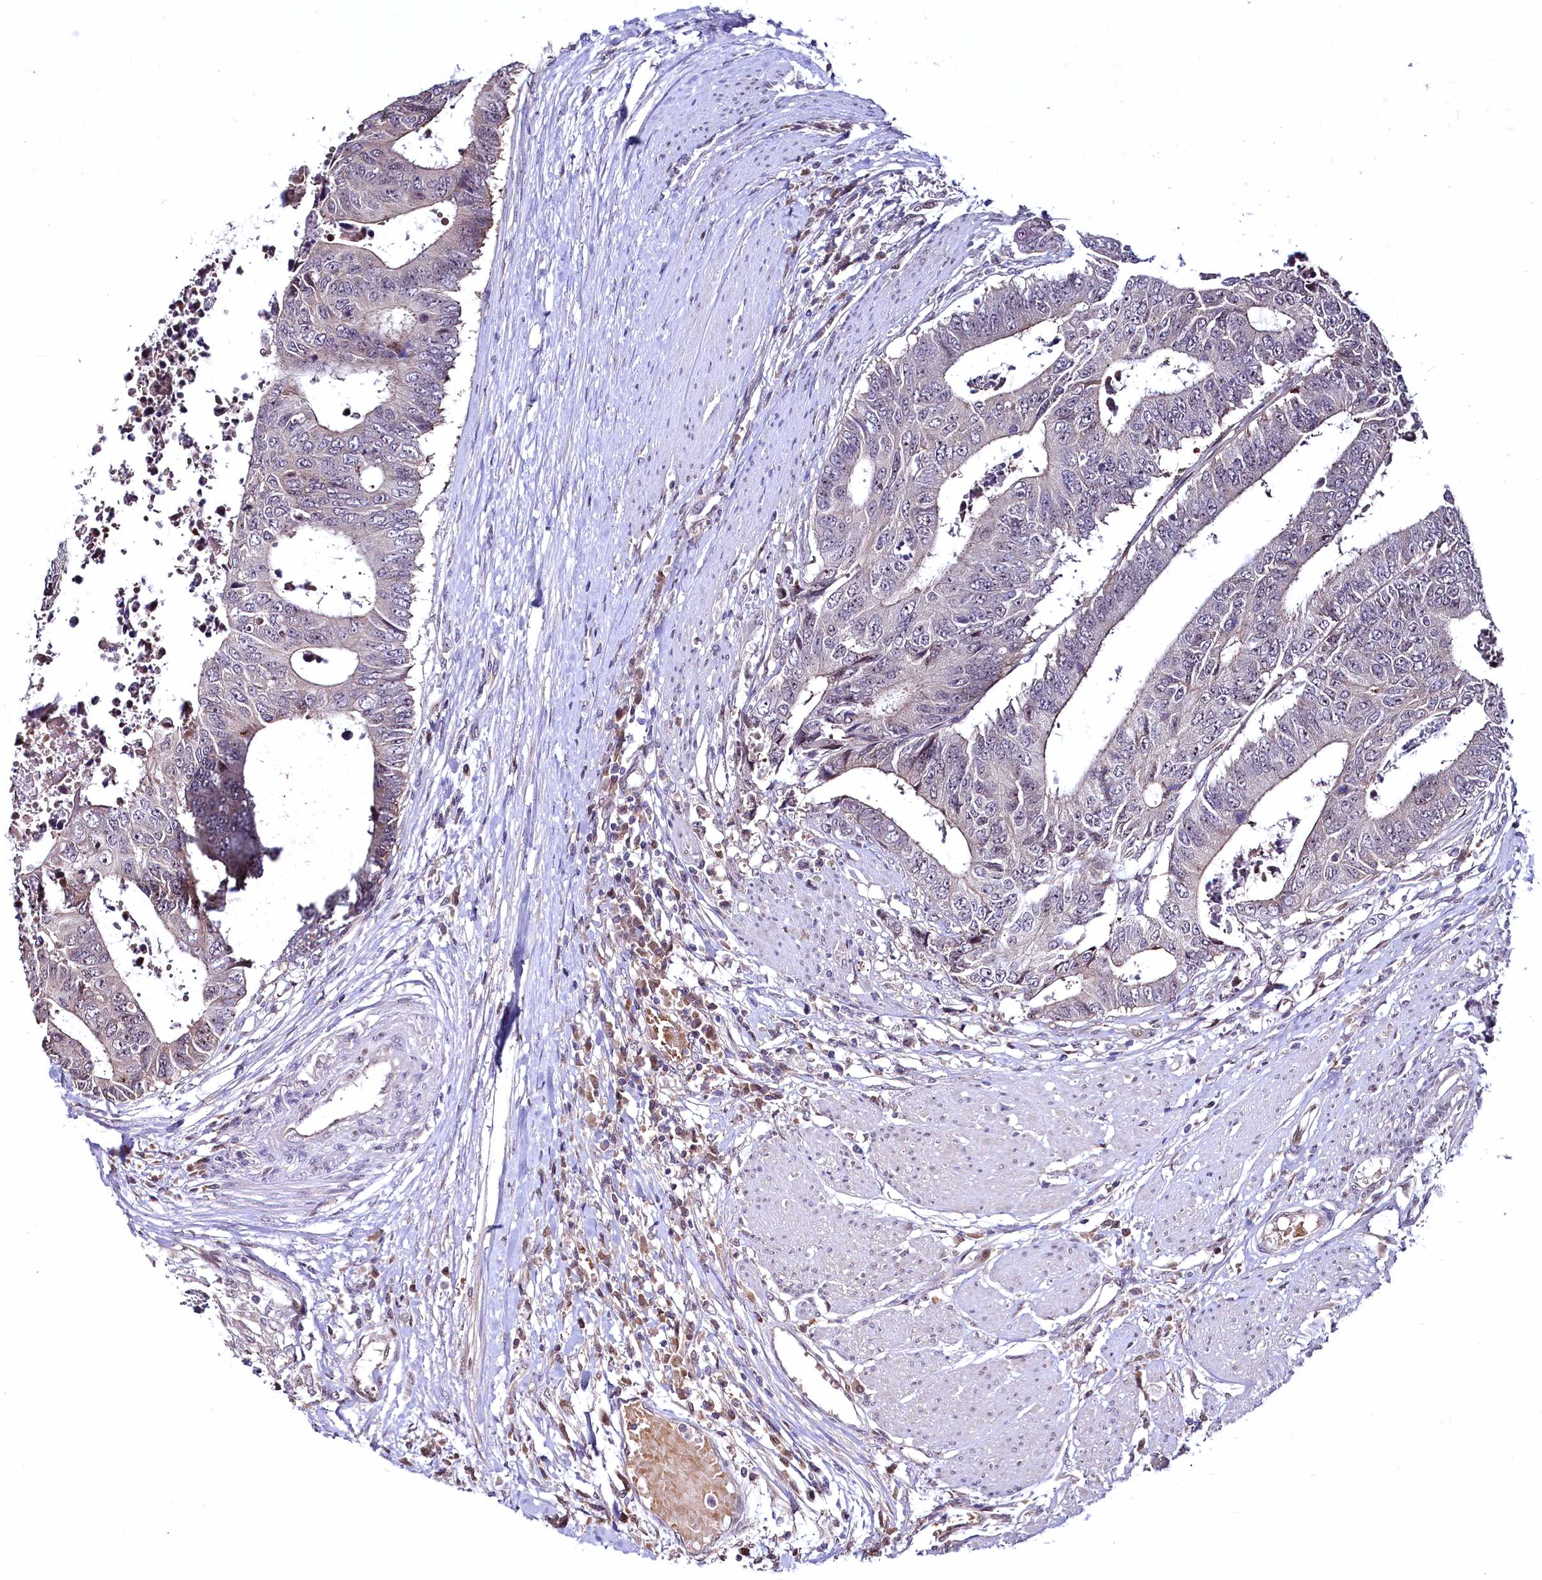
{"staining": {"intensity": "negative", "quantity": "none", "location": "none"}, "tissue": "colorectal cancer", "cell_type": "Tumor cells", "image_type": "cancer", "snomed": [{"axis": "morphology", "description": "Adenocarcinoma, NOS"}, {"axis": "topography", "description": "Rectum"}], "caption": "The immunohistochemistry (IHC) image has no significant expression in tumor cells of adenocarcinoma (colorectal) tissue.", "gene": "N4BP2L1", "patient": {"sex": "male", "age": 84}}